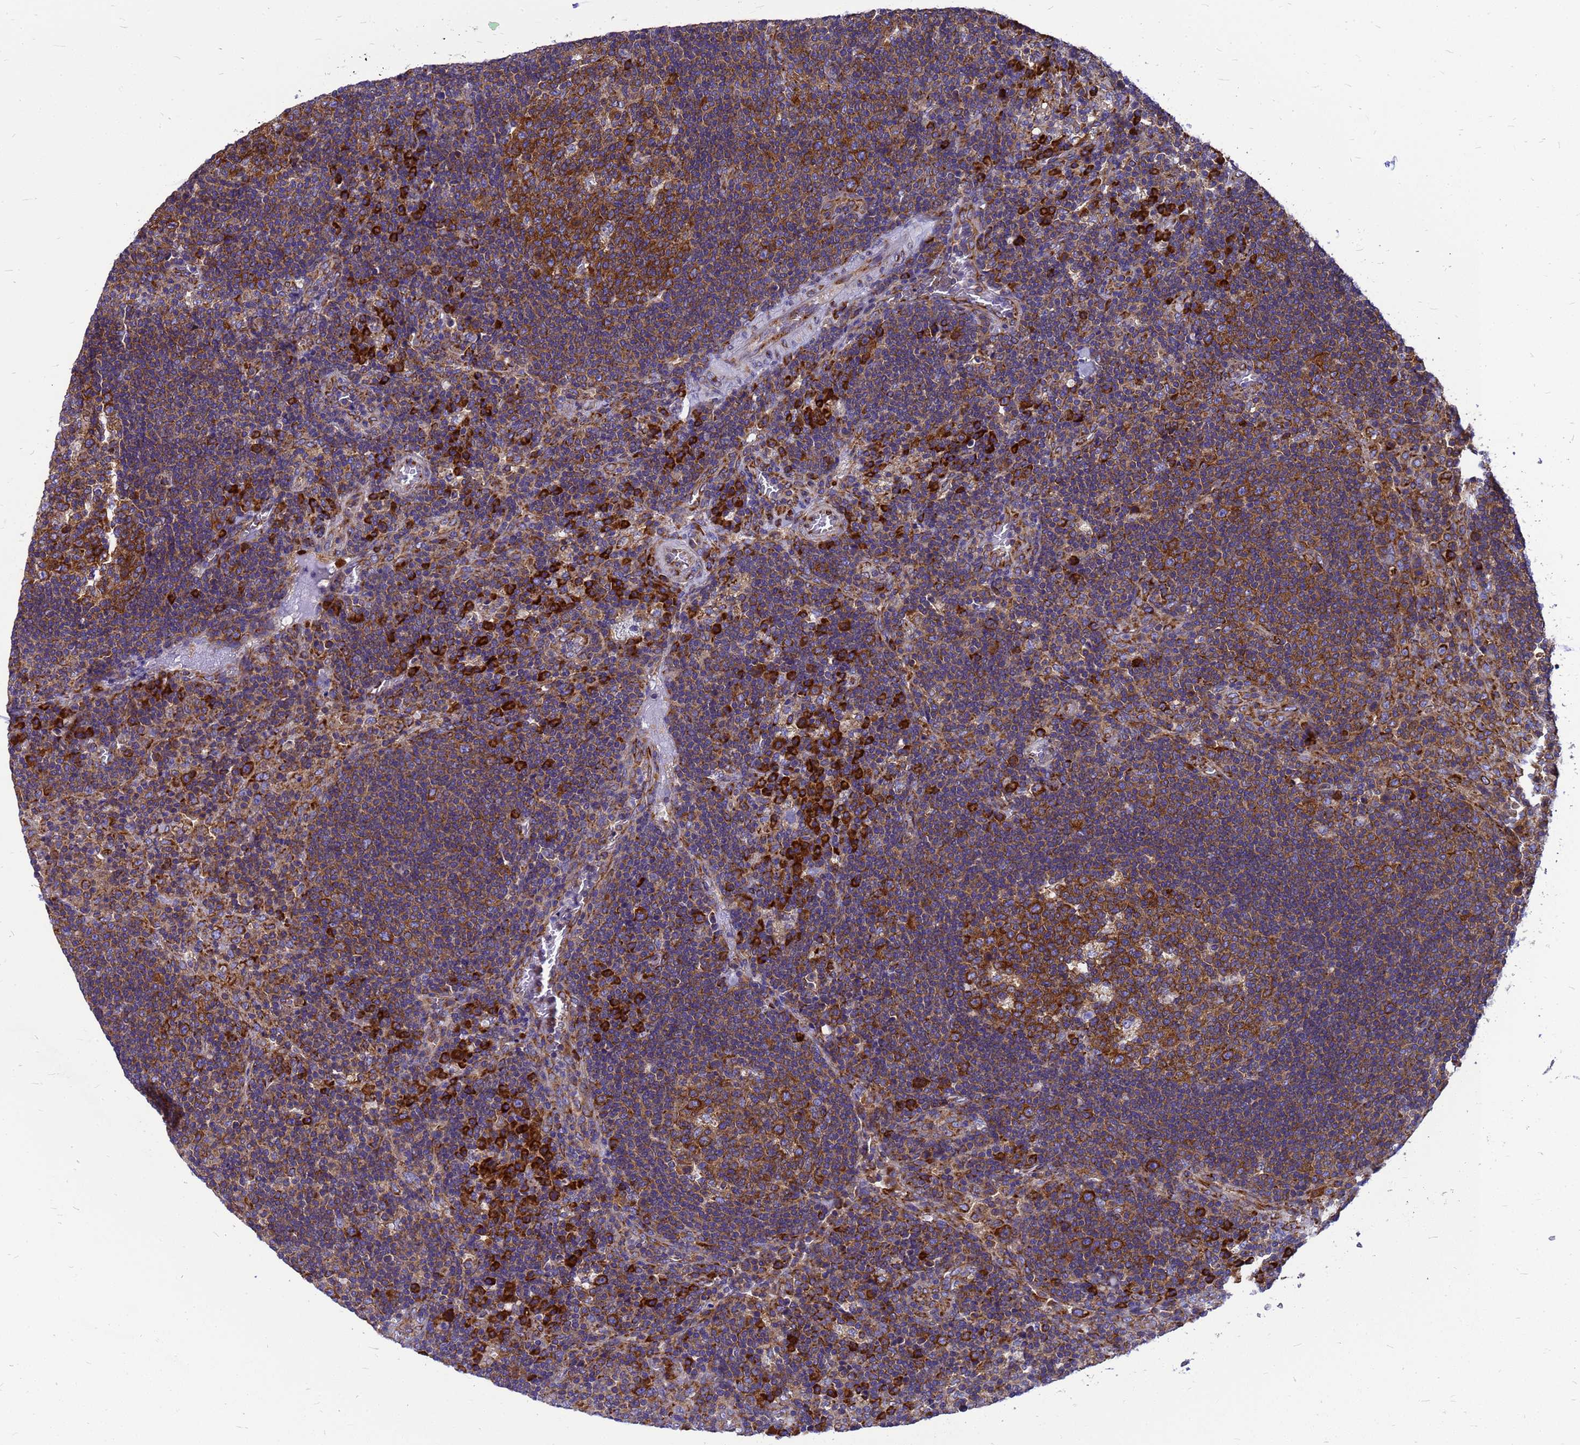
{"staining": {"intensity": "strong", "quantity": ">75%", "location": "cytoplasmic/membranous"}, "tissue": "lymph node", "cell_type": "Germinal center cells", "image_type": "normal", "snomed": [{"axis": "morphology", "description": "Normal tissue, NOS"}, {"axis": "topography", "description": "Lymph node"}], "caption": "The immunohistochemical stain labels strong cytoplasmic/membranous staining in germinal center cells of unremarkable lymph node. (DAB IHC with brightfield microscopy, high magnification).", "gene": "EEF1D", "patient": {"sex": "male", "age": 58}}